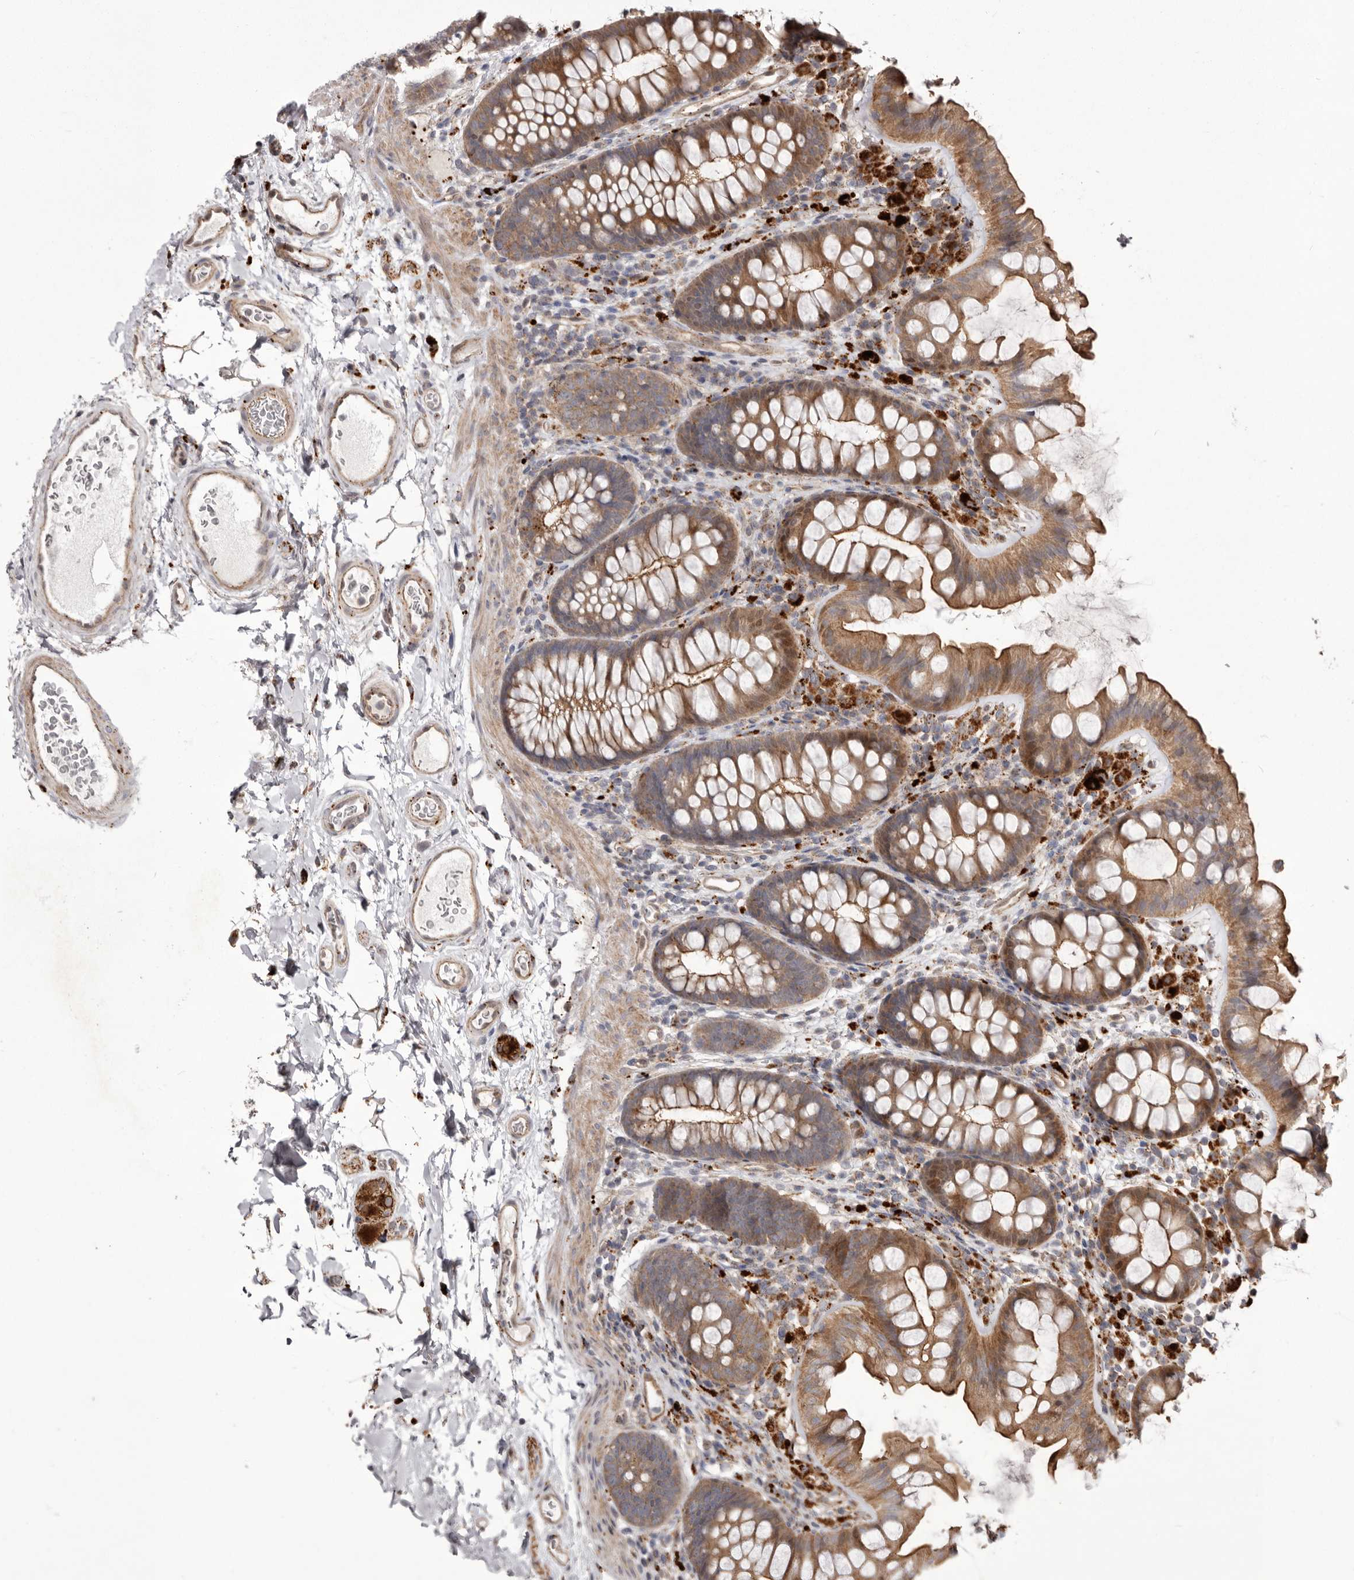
{"staining": {"intensity": "moderate", "quantity": ">75%", "location": "cytoplasmic/membranous"}, "tissue": "colon", "cell_type": "Endothelial cells", "image_type": "normal", "snomed": [{"axis": "morphology", "description": "Normal tissue, NOS"}, {"axis": "topography", "description": "Colon"}], "caption": "Immunohistochemical staining of normal human colon exhibits moderate cytoplasmic/membranous protein staining in about >75% of endothelial cells. (DAB IHC, brown staining for protein, blue staining for nuclei).", "gene": "NUP43", "patient": {"sex": "female", "age": 62}}